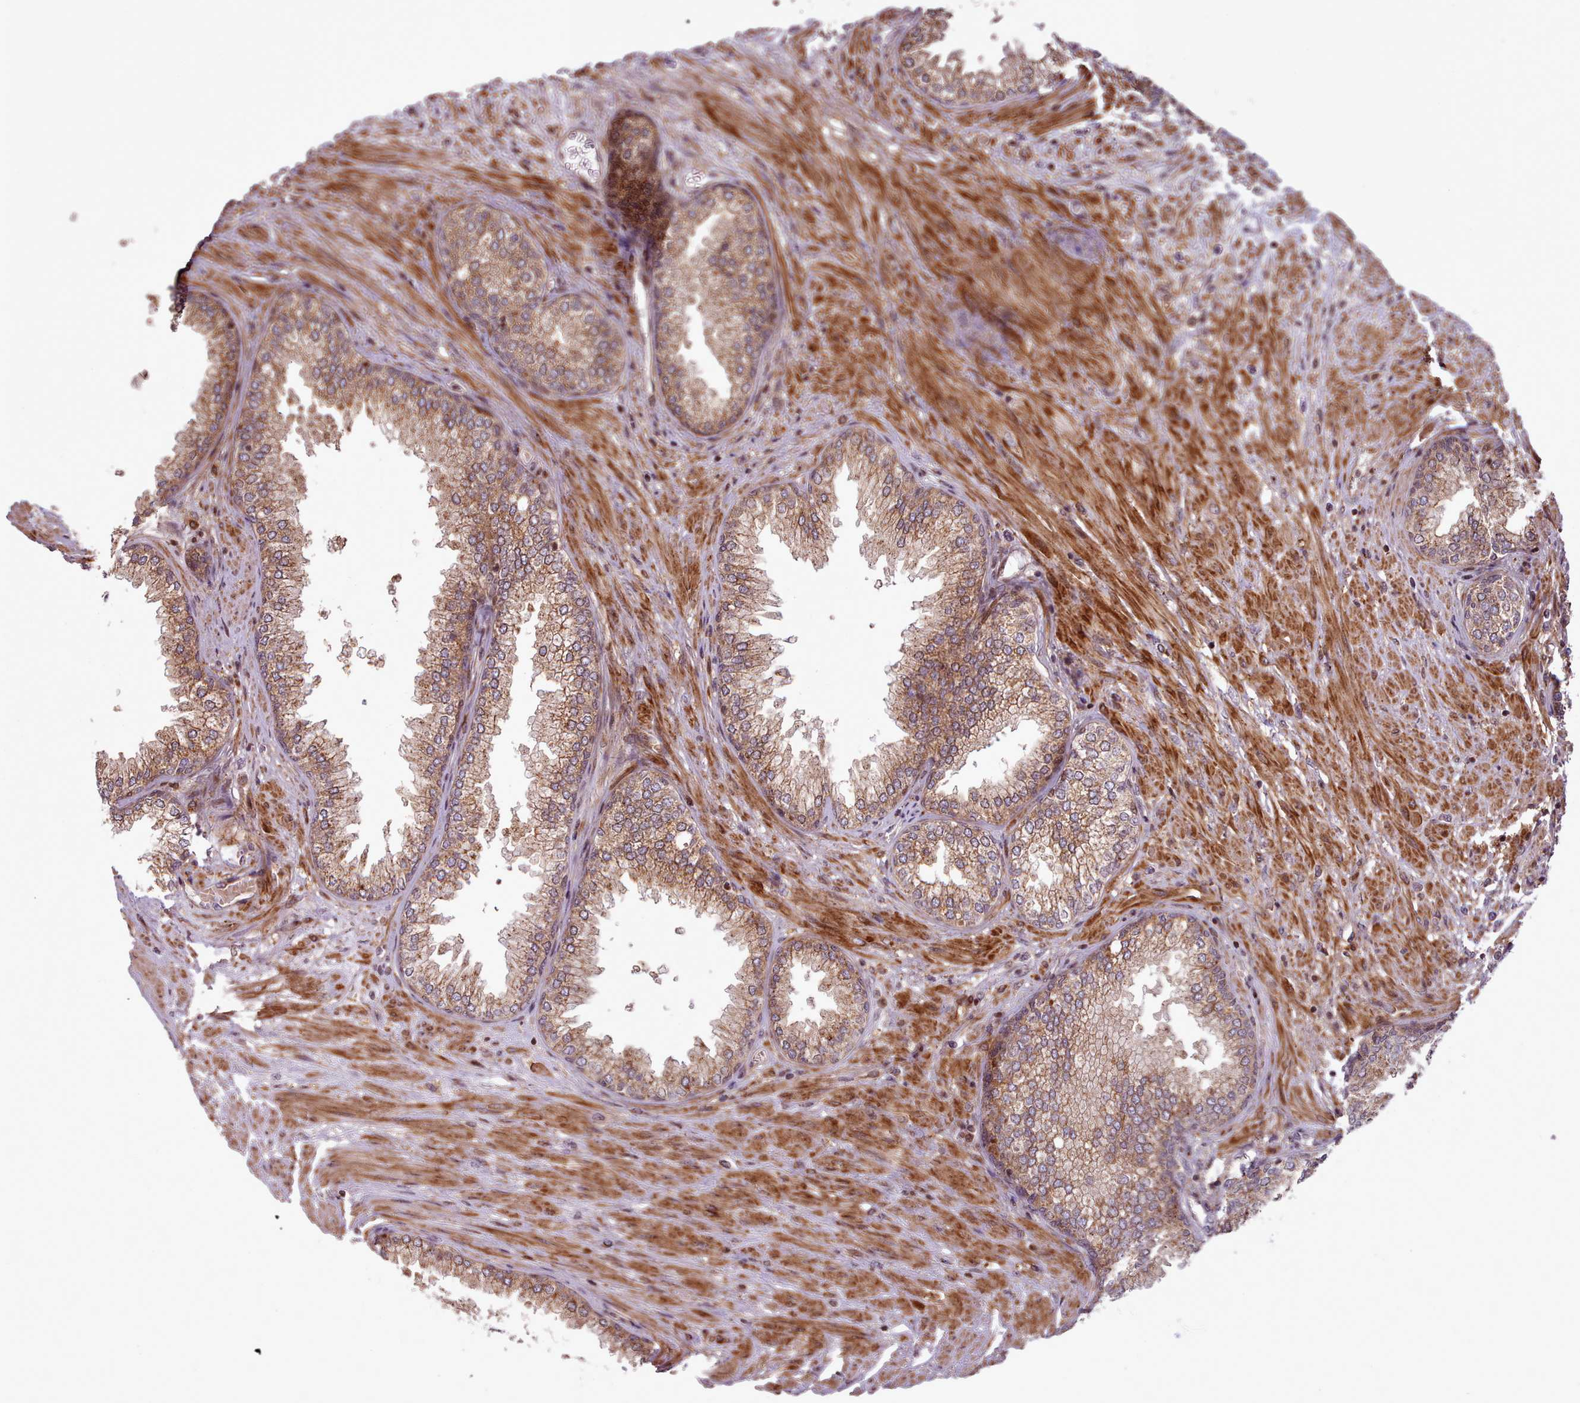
{"staining": {"intensity": "moderate", "quantity": ">75%", "location": "cytoplasmic/membranous"}, "tissue": "prostate cancer", "cell_type": "Tumor cells", "image_type": "cancer", "snomed": [{"axis": "morphology", "description": "Adenocarcinoma, High grade"}, {"axis": "topography", "description": "Prostate"}], "caption": "Tumor cells reveal medium levels of moderate cytoplasmic/membranous positivity in about >75% of cells in human prostate adenocarcinoma (high-grade). (DAB (3,3'-diaminobenzidine) = brown stain, brightfield microscopy at high magnification).", "gene": "NLRP7", "patient": {"sex": "male", "age": 71}}